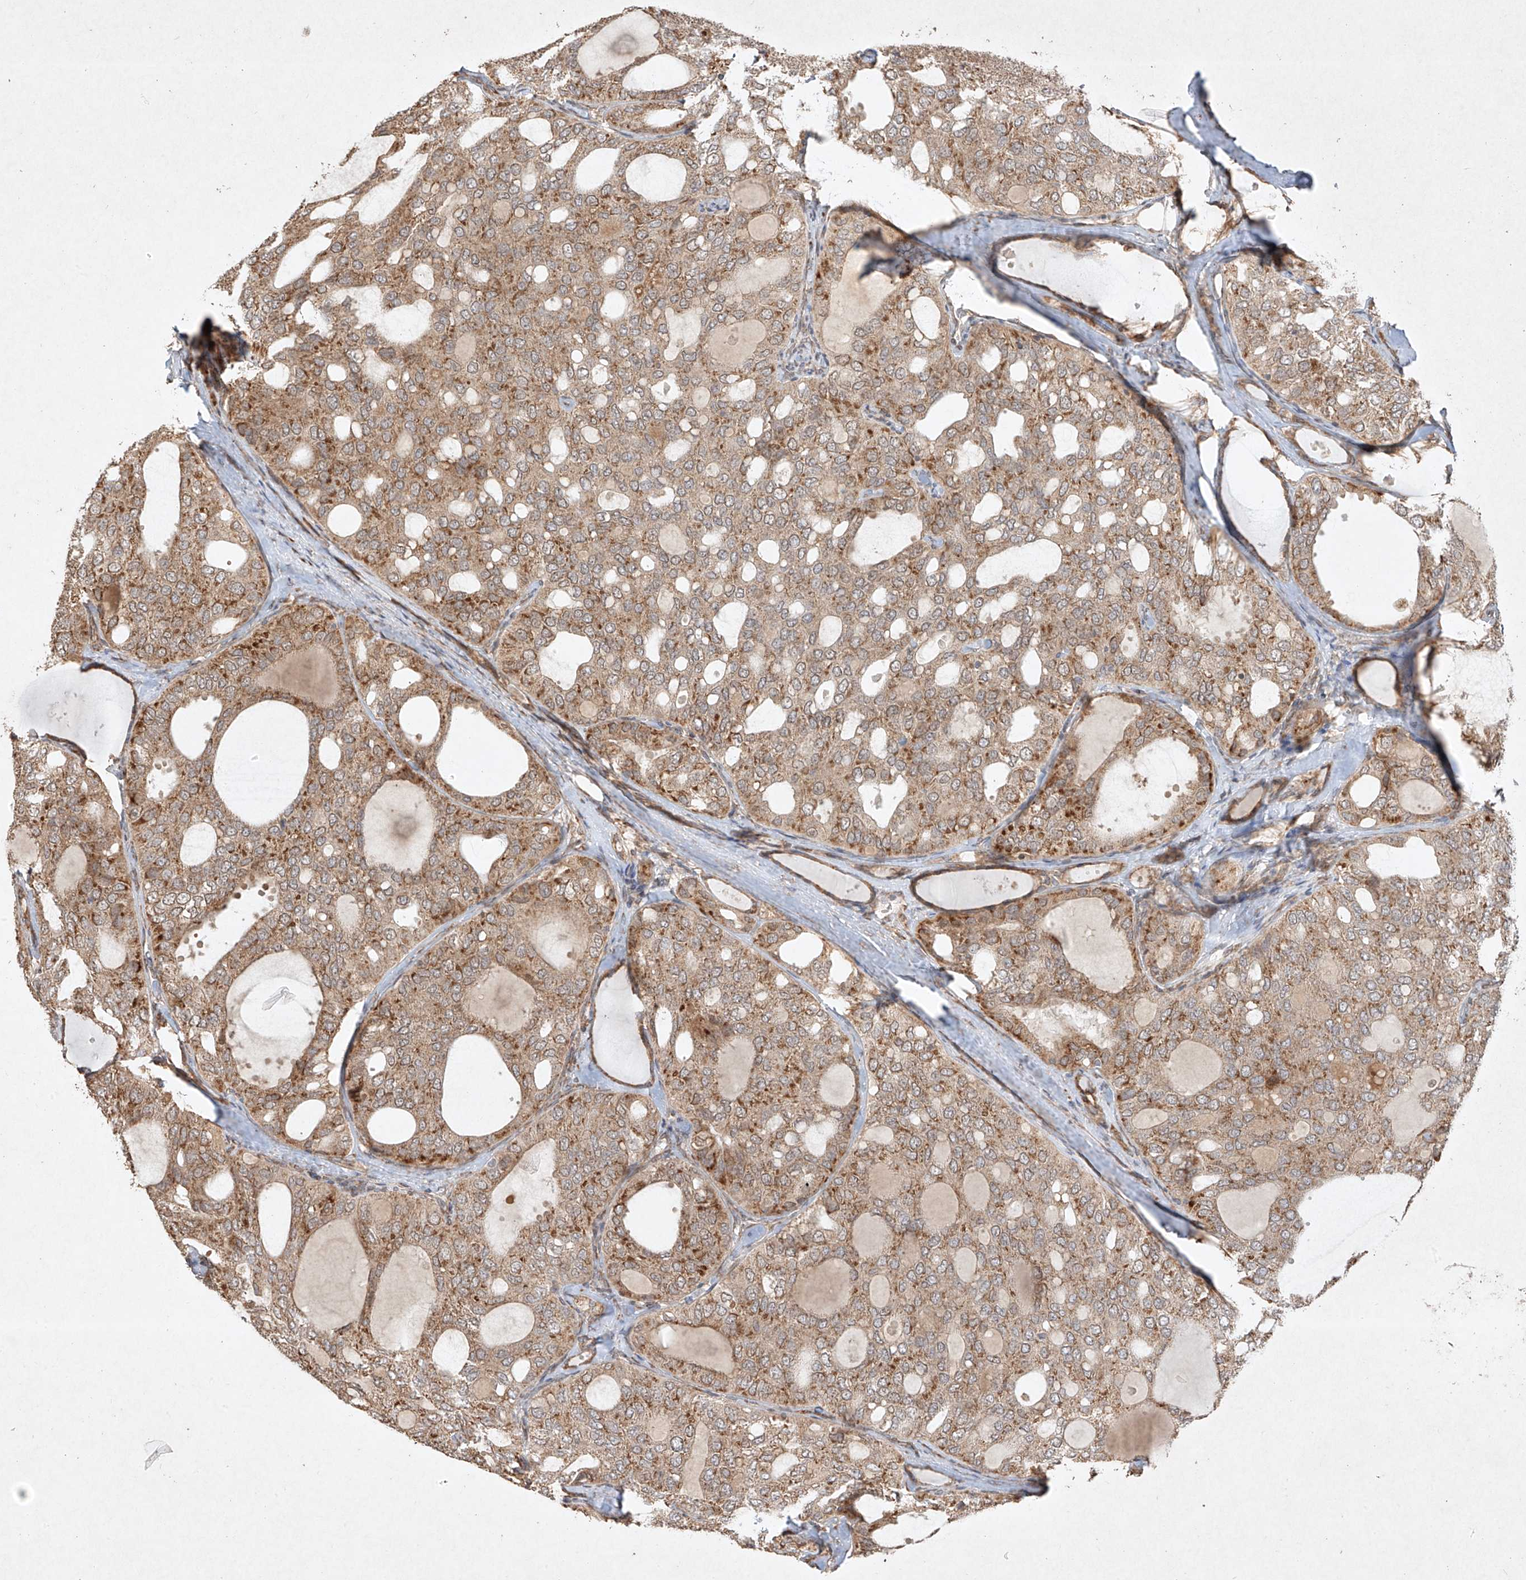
{"staining": {"intensity": "moderate", "quantity": ">75%", "location": "cytoplasmic/membranous"}, "tissue": "thyroid cancer", "cell_type": "Tumor cells", "image_type": "cancer", "snomed": [{"axis": "morphology", "description": "Follicular adenoma carcinoma, NOS"}, {"axis": "topography", "description": "Thyroid gland"}], "caption": "Thyroid cancer (follicular adenoma carcinoma) stained with immunohistochemistry (IHC) demonstrates moderate cytoplasmic/membranous staining in about >75% of tumor cells.", "gene": "SEMA3B", "patient": {"sex": "male", "age": 75}}